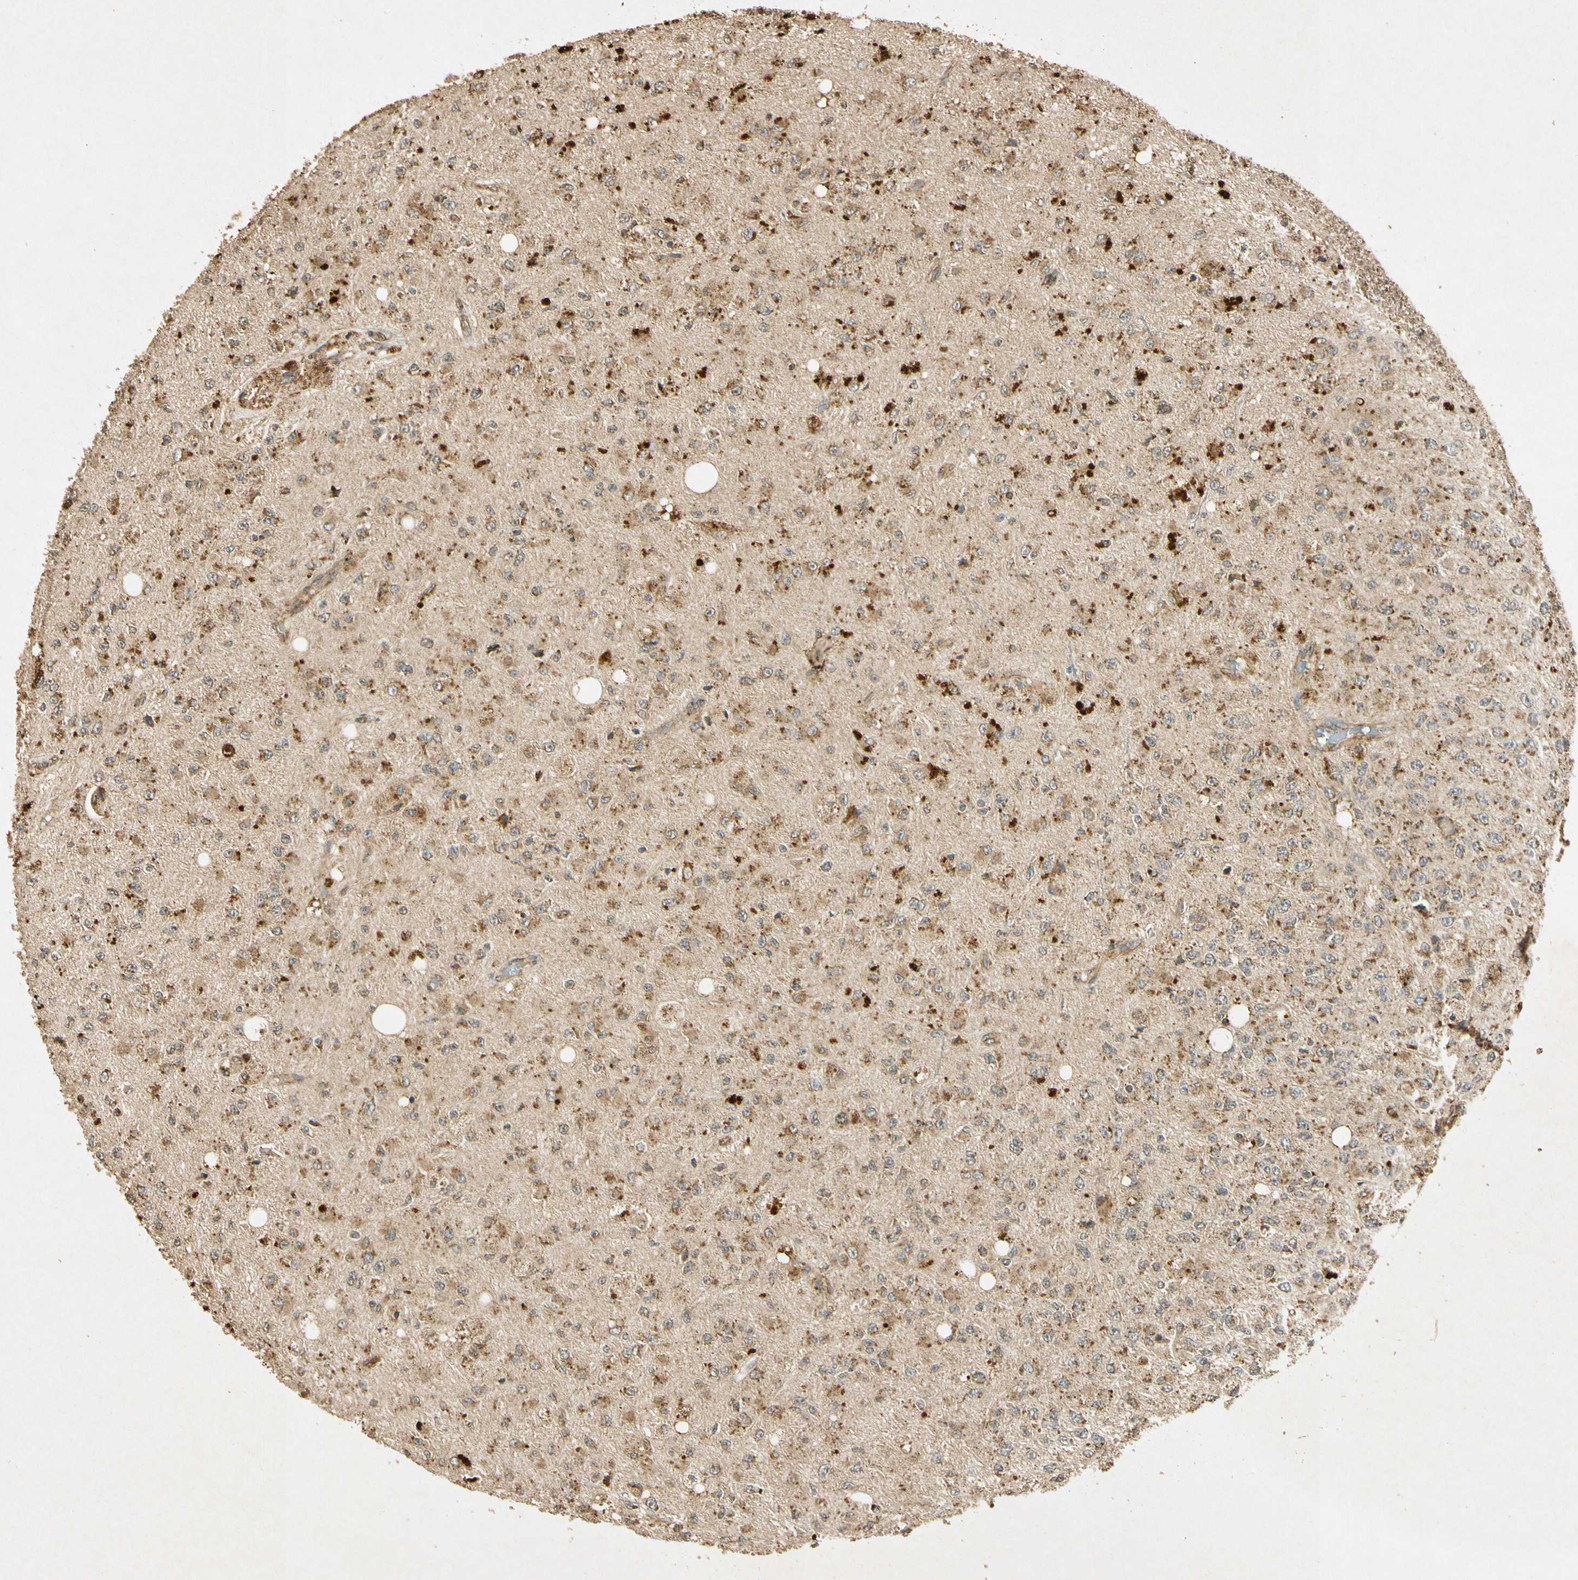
{"staining": {"intensity": "moderate", "quantity": ">75%", "location": "cytoplasmic/membranous"}, "tissue": "glioma", "cell_type": "Tumor cells", "image_type": "cancer", "snomed": [{"axis": "morphology", "description": "Glioma, malignant, High grade"}, {"axis": "topography", "description": "pancreas cauda"}], "caption": "Protein expression analysis of glioma shows moderate cytoplasmic/membranous staining in approximately >75% of tumor cells. The staining is performed using DAB (3,3'-diaminobenzidine) brown chromogen to label protein expression. The nuclei are counter-stained blue using hematoxylin.", "gene": "PRDX3", "patient": {"sex": "male", "age": 60}}